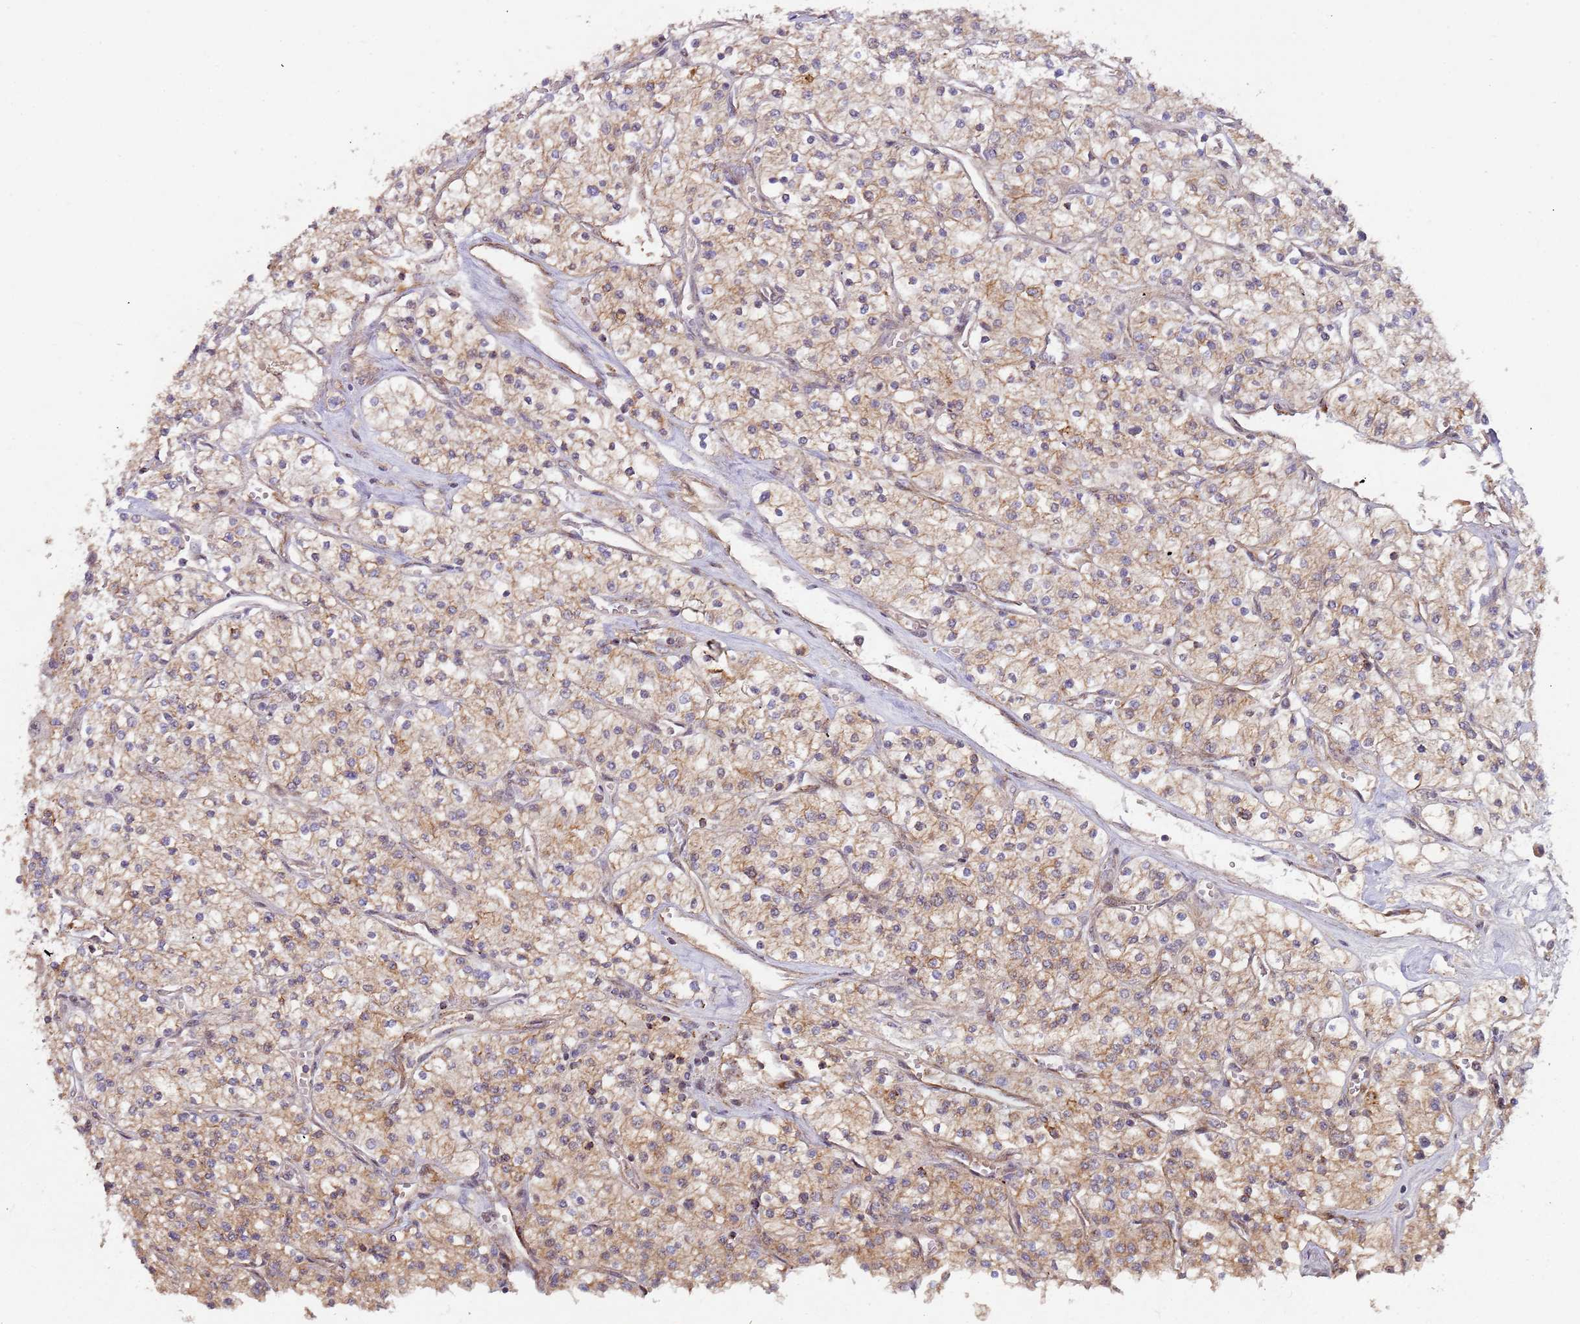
{"staining": {"intensity": "moderate", "quantity": "25%-75%", "location": "cytoplasmic/membranous"}, "tissue": "renal cancer", "cell_type": "Tumor cells", "image_type": "cancer", "snomed": [{"axis": "morphology", "description": "Adenocarcinoma, NOS"}, {"axis": "topography", "description": "Kidney"}], "caption": "Approximately 25%-75% of tumor cells in renal cancer exhibit moderate cytoplasmic/membranous protein positivity as visualized by brown immunohistochemical staining.", "gene": "KANSL1L", "patient": {"sex": "male", "age": 80}}